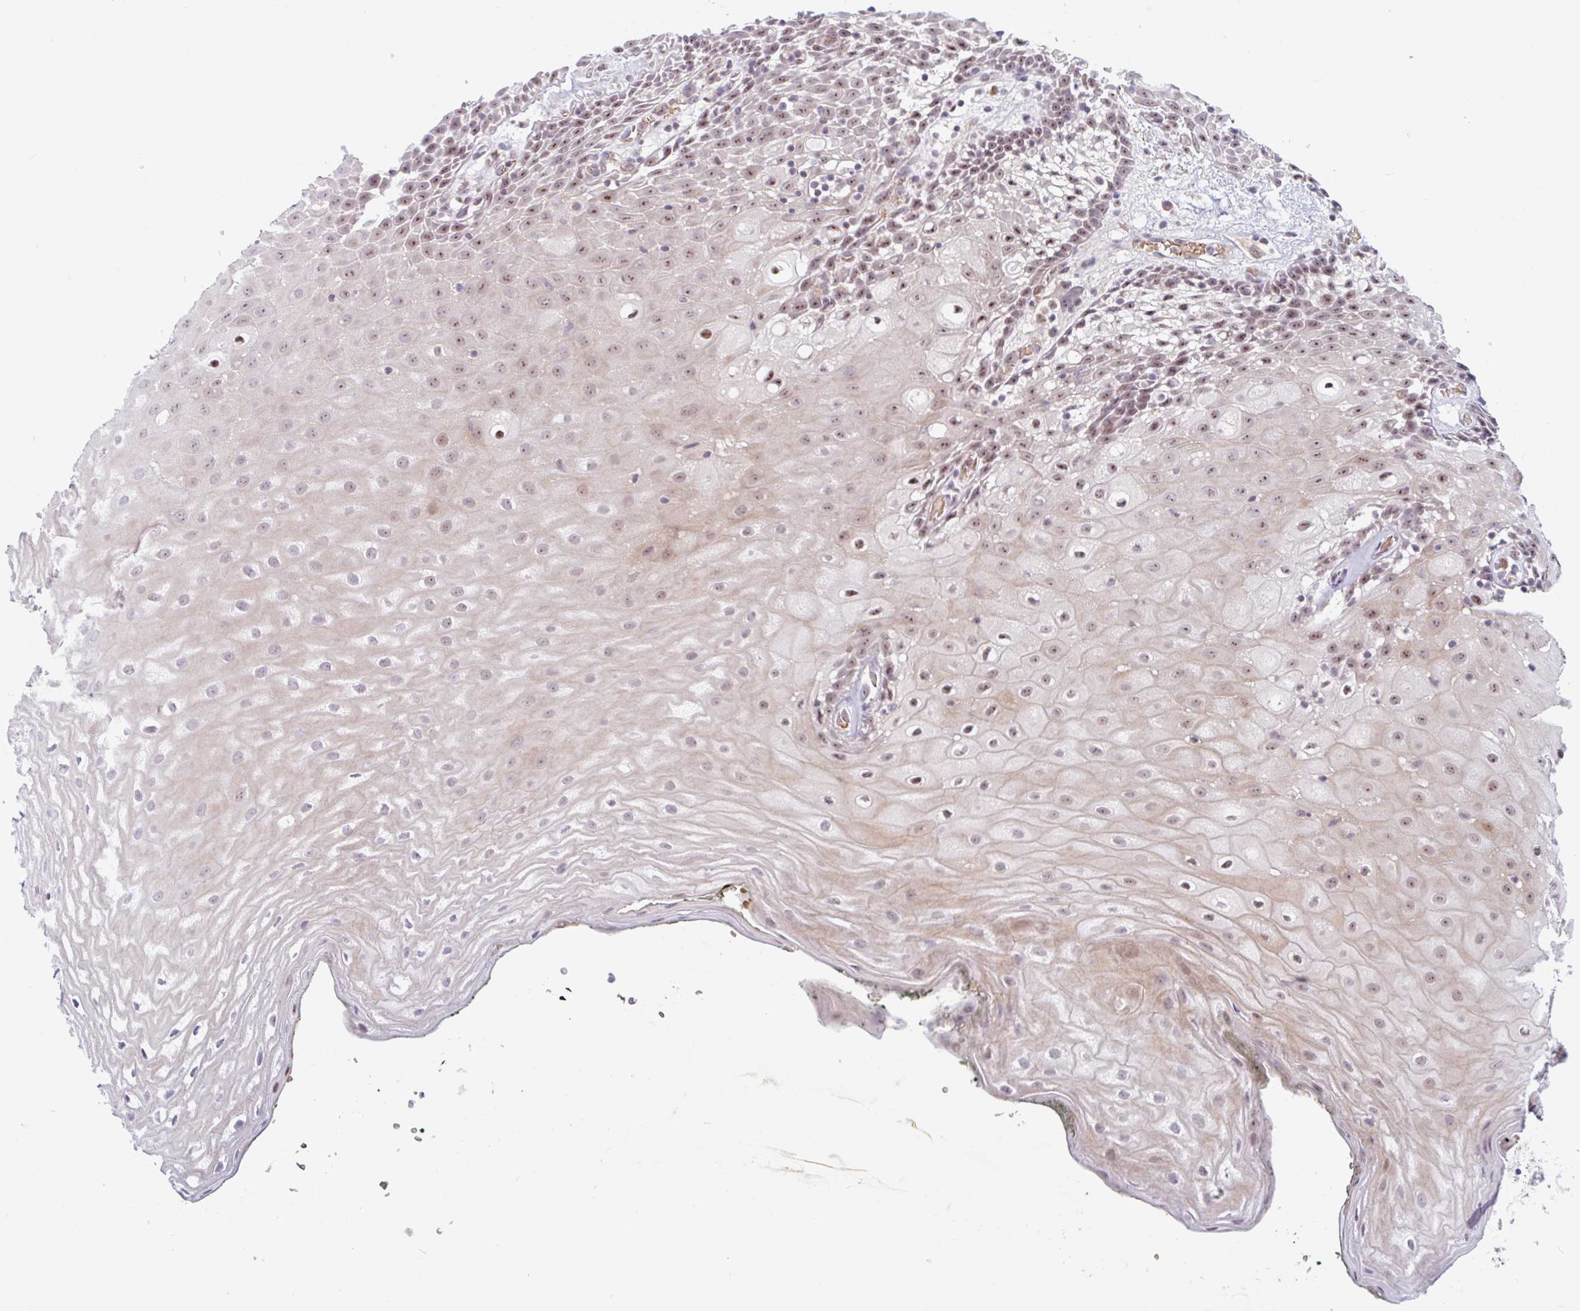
{"staining": {"intensity": "moderate", "quantity": ">75%", "location": "nuclear"}, "tissue": "oral mucosa", "cell_type": "Squamous epithelial cells", "image_type": "normal", "snomed": [{"axis": "morphology", "description": "Normal tissue, NOS"}, {"axis": "morphology", "description": "Squamous cell carcinoma, NOS"}, {"axis": "topography", "description": "Oral tissue"}, {"axis": "topography", "description": "Head-Neck"}], "caption": "Protein positivity by immunohistochemistry reveals moderate nuclear positivity in about >75% of squamous epithelial cells in benign oral mucosa. (DAB IHC, brown staining for protein, blue staining for nuclei).", "gene": "TMEM119", "patient": {"sex": "male", "age": 64}}